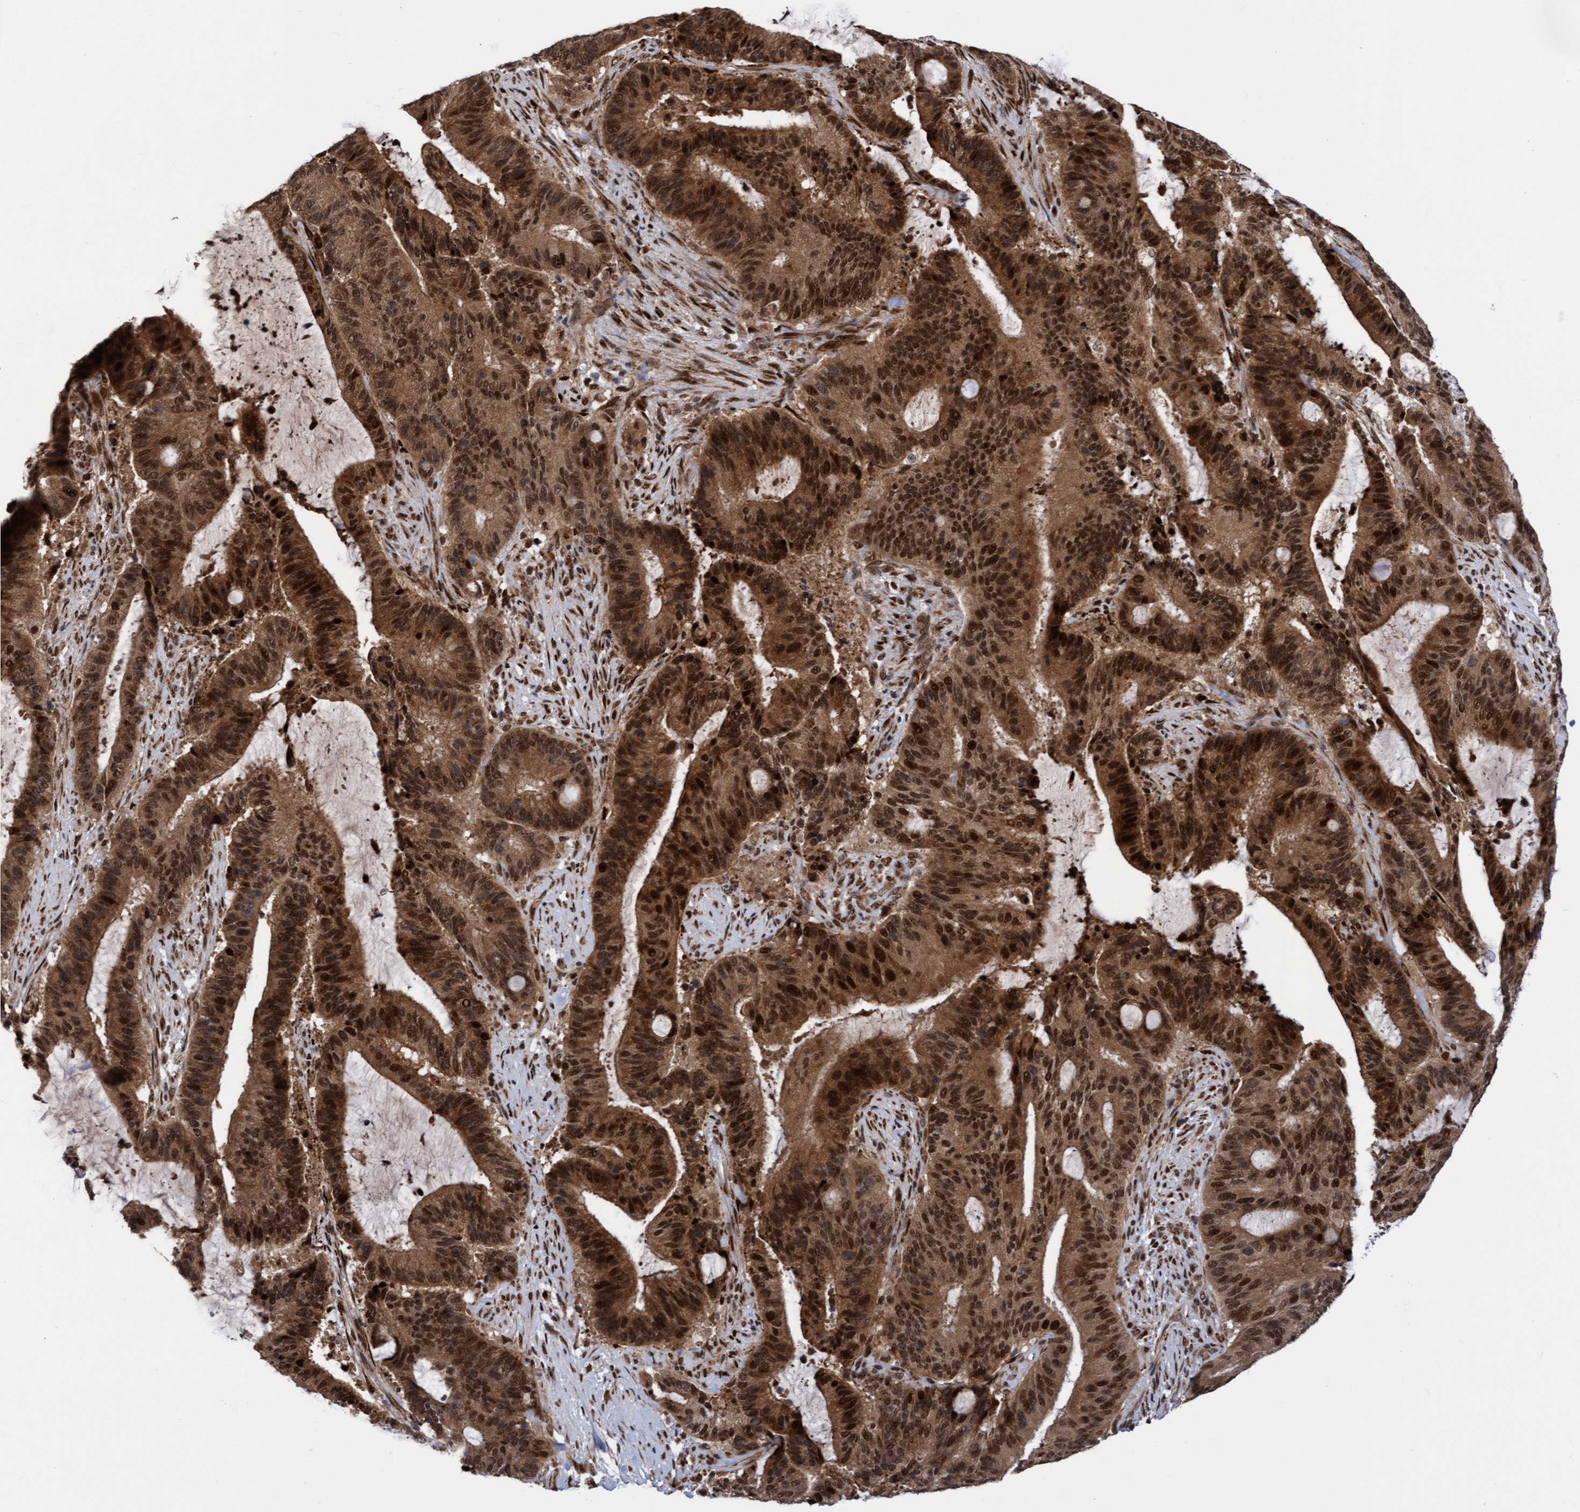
{"staining": {"intensity": "strong", "quantity": ">75%", "location": "cytoplasmic/membranous,nuclear"}, "tissue": "liver cancer", "cell_type": "Tumor cells", "image_type": "cancer", "snomed": [{"axis": "morphology", "description": "Normal tissue, NOS"}, {"axis": "morphology", "description": "Cholangiocarcinoma"}, {"axis": "topography", "description": "Liver"}, {"axis": "topography", "description": "Peripheral nerve tissue"}], "caption": "Immunohistochemistry (IHC) (DAB) staining of liver cholangiocarcinoma displays strong cytoplasmic/membranous and nuclear protein positivity in about >75% of tumor cells.", "gene": "TANC2", "patient": {"sex": "female", "age": 73}}